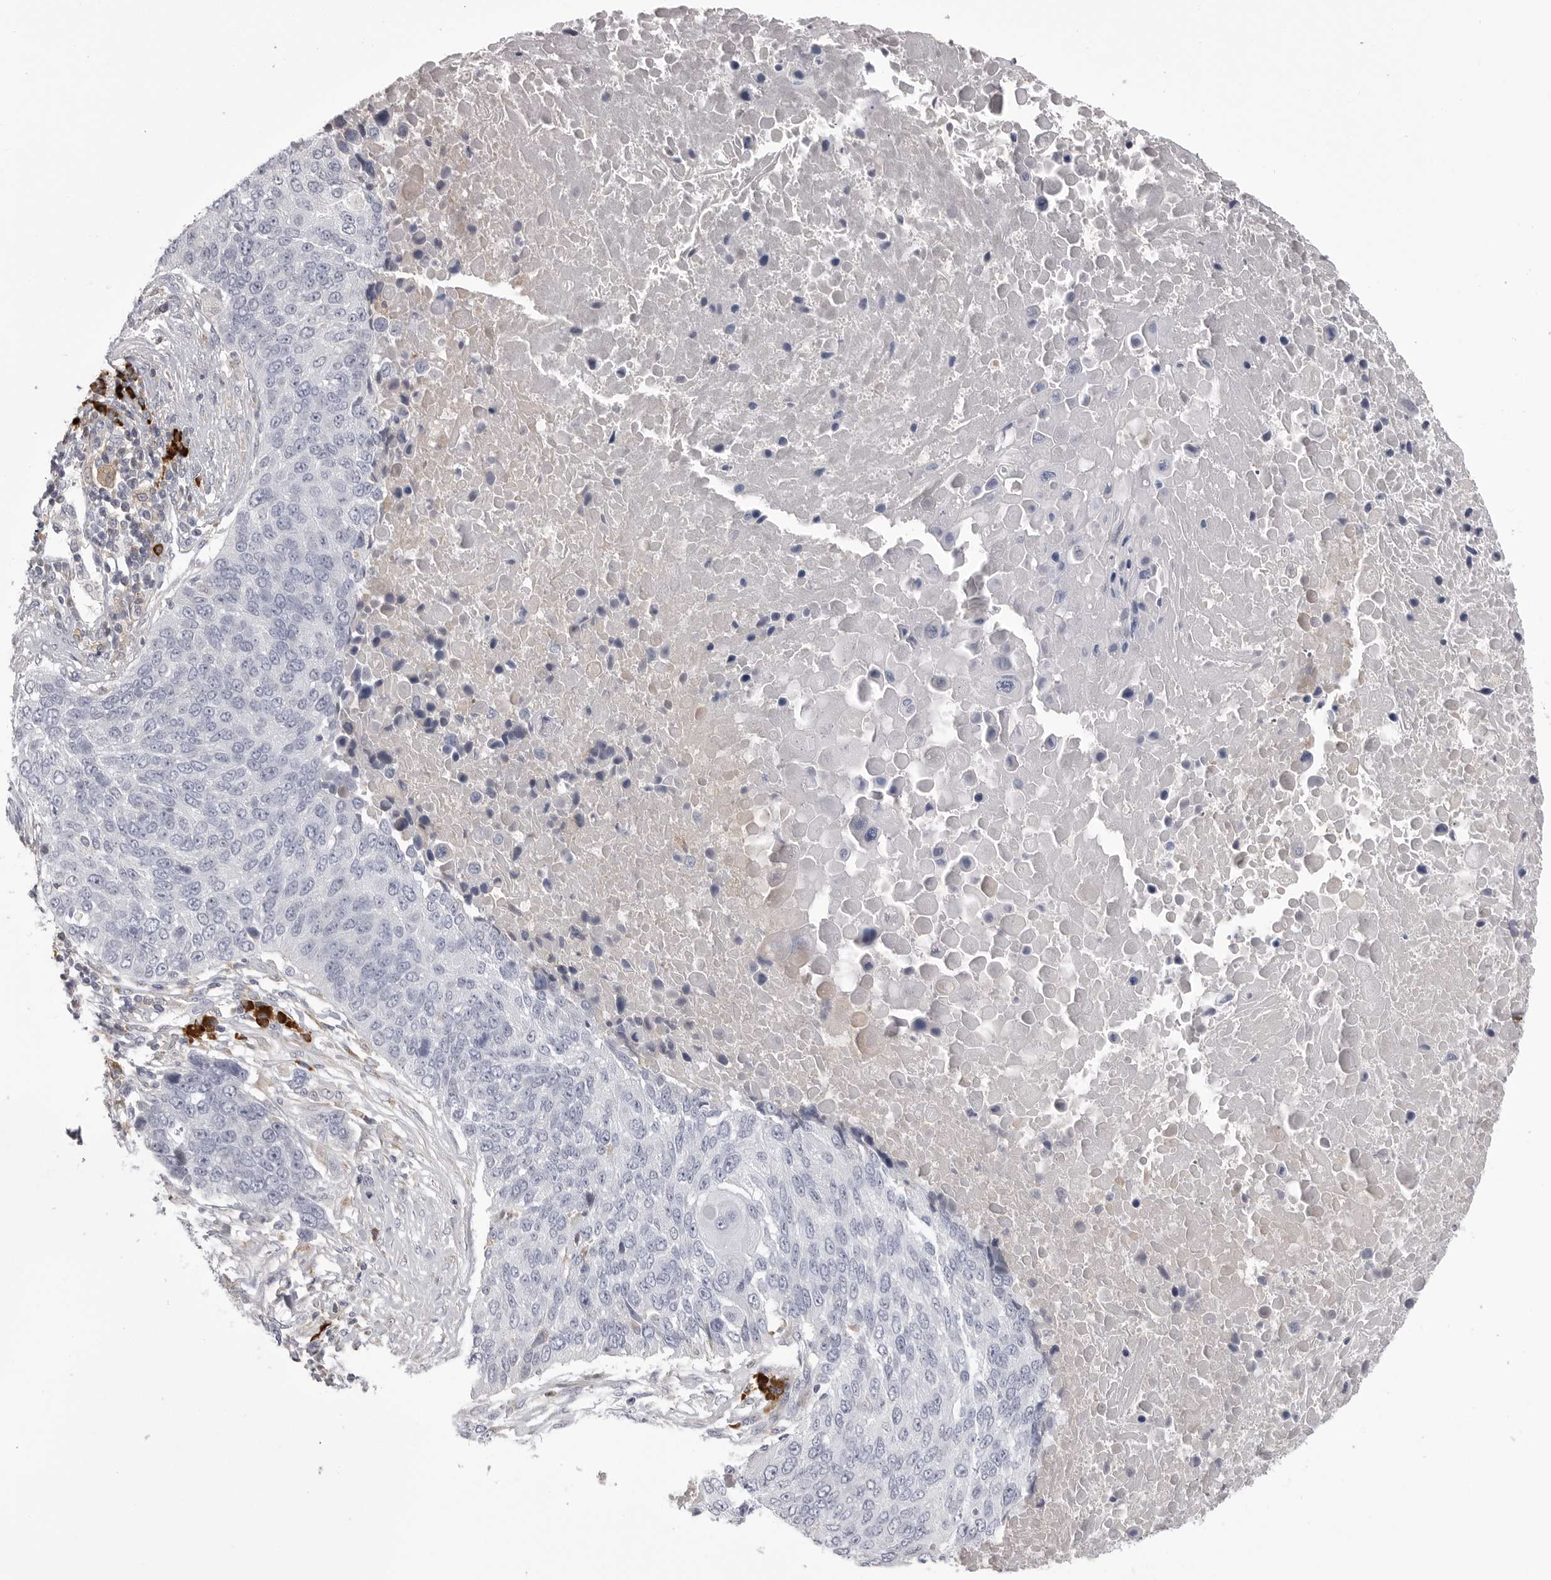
{"staining": {"intensity": "negative", "quantity": "none", "location": "none"}, "tissue": "lung cancer", "cell_type": "Tumor cells", "image_type": "cancer", "snomed": [{"axis": "morphology", "description": "Squamous cell carcinoma, NOS"}, {"axis": "topography", "description": "Lung"}], "caption": "Immunohistochemical staining of human lung squamous cell carcinoma exhibits no significant staining in tumor cells.", "gene": "FKBP2", "patient": {"sex": "male", "age": 66}}